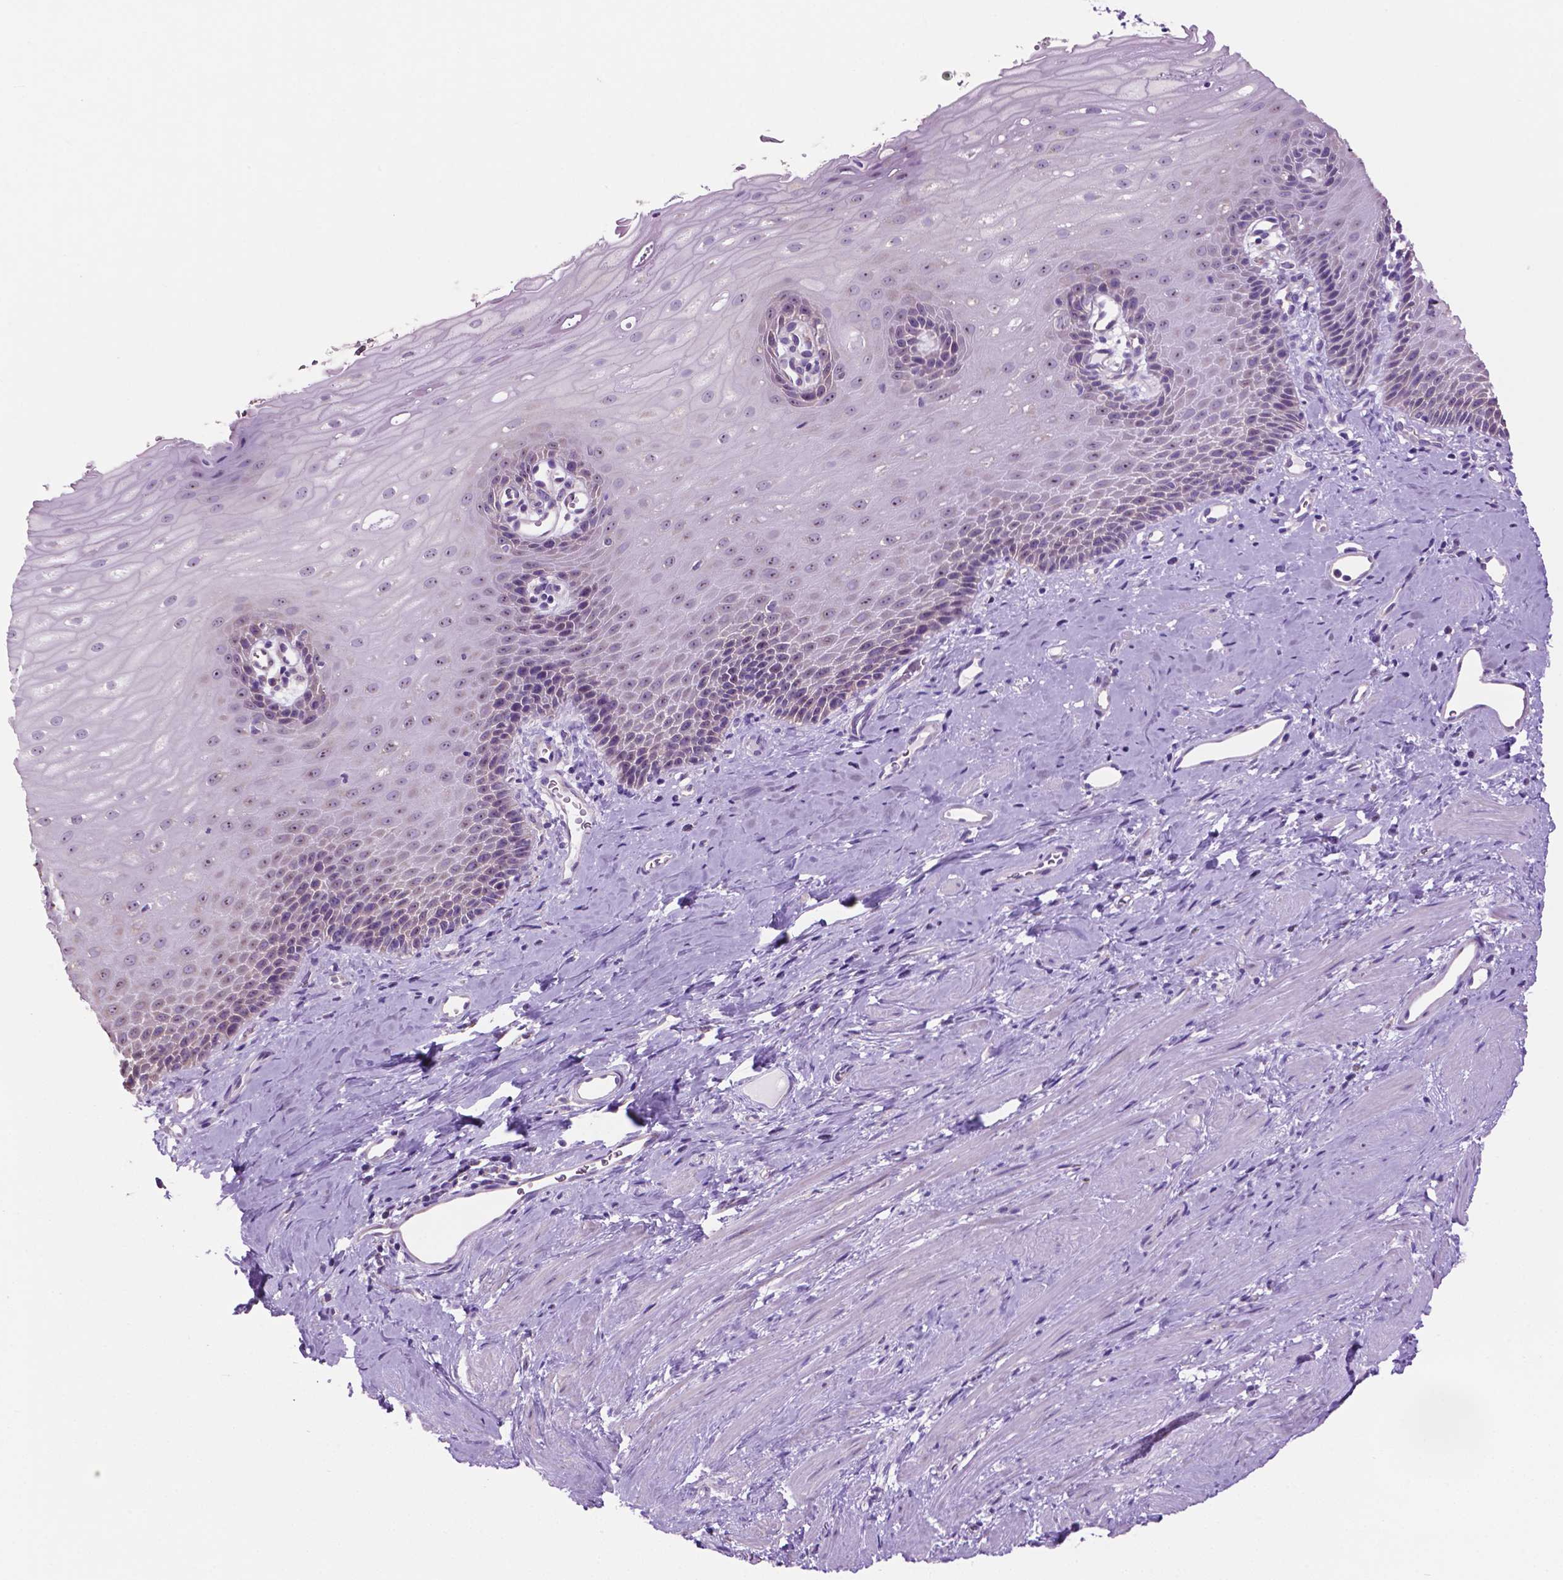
{"staining": {"intensity": "weak", "quantity": "<25%", "location": "nuclear"}, "tissue": "esophagus", "cell_type": "Squamous epithelial cells", "image_type": "normal", "snomed": [{"axis": "morphology", "description": "Normal tissue, NOS"}, {"axis": "topography", "description": "Esophagus"}], "caption": "Immunohistochemistry (IHC) of benign esophagus demonstrates no expression in squamous epithelial cells. Brightfield microscopy of immunohistochemistry (IHC) stained with DAB (brown) and hematoxylin (blue), captured at high magnification.", "gene": "SPDYA", "patient": {"sex": "male", "age": 64}}